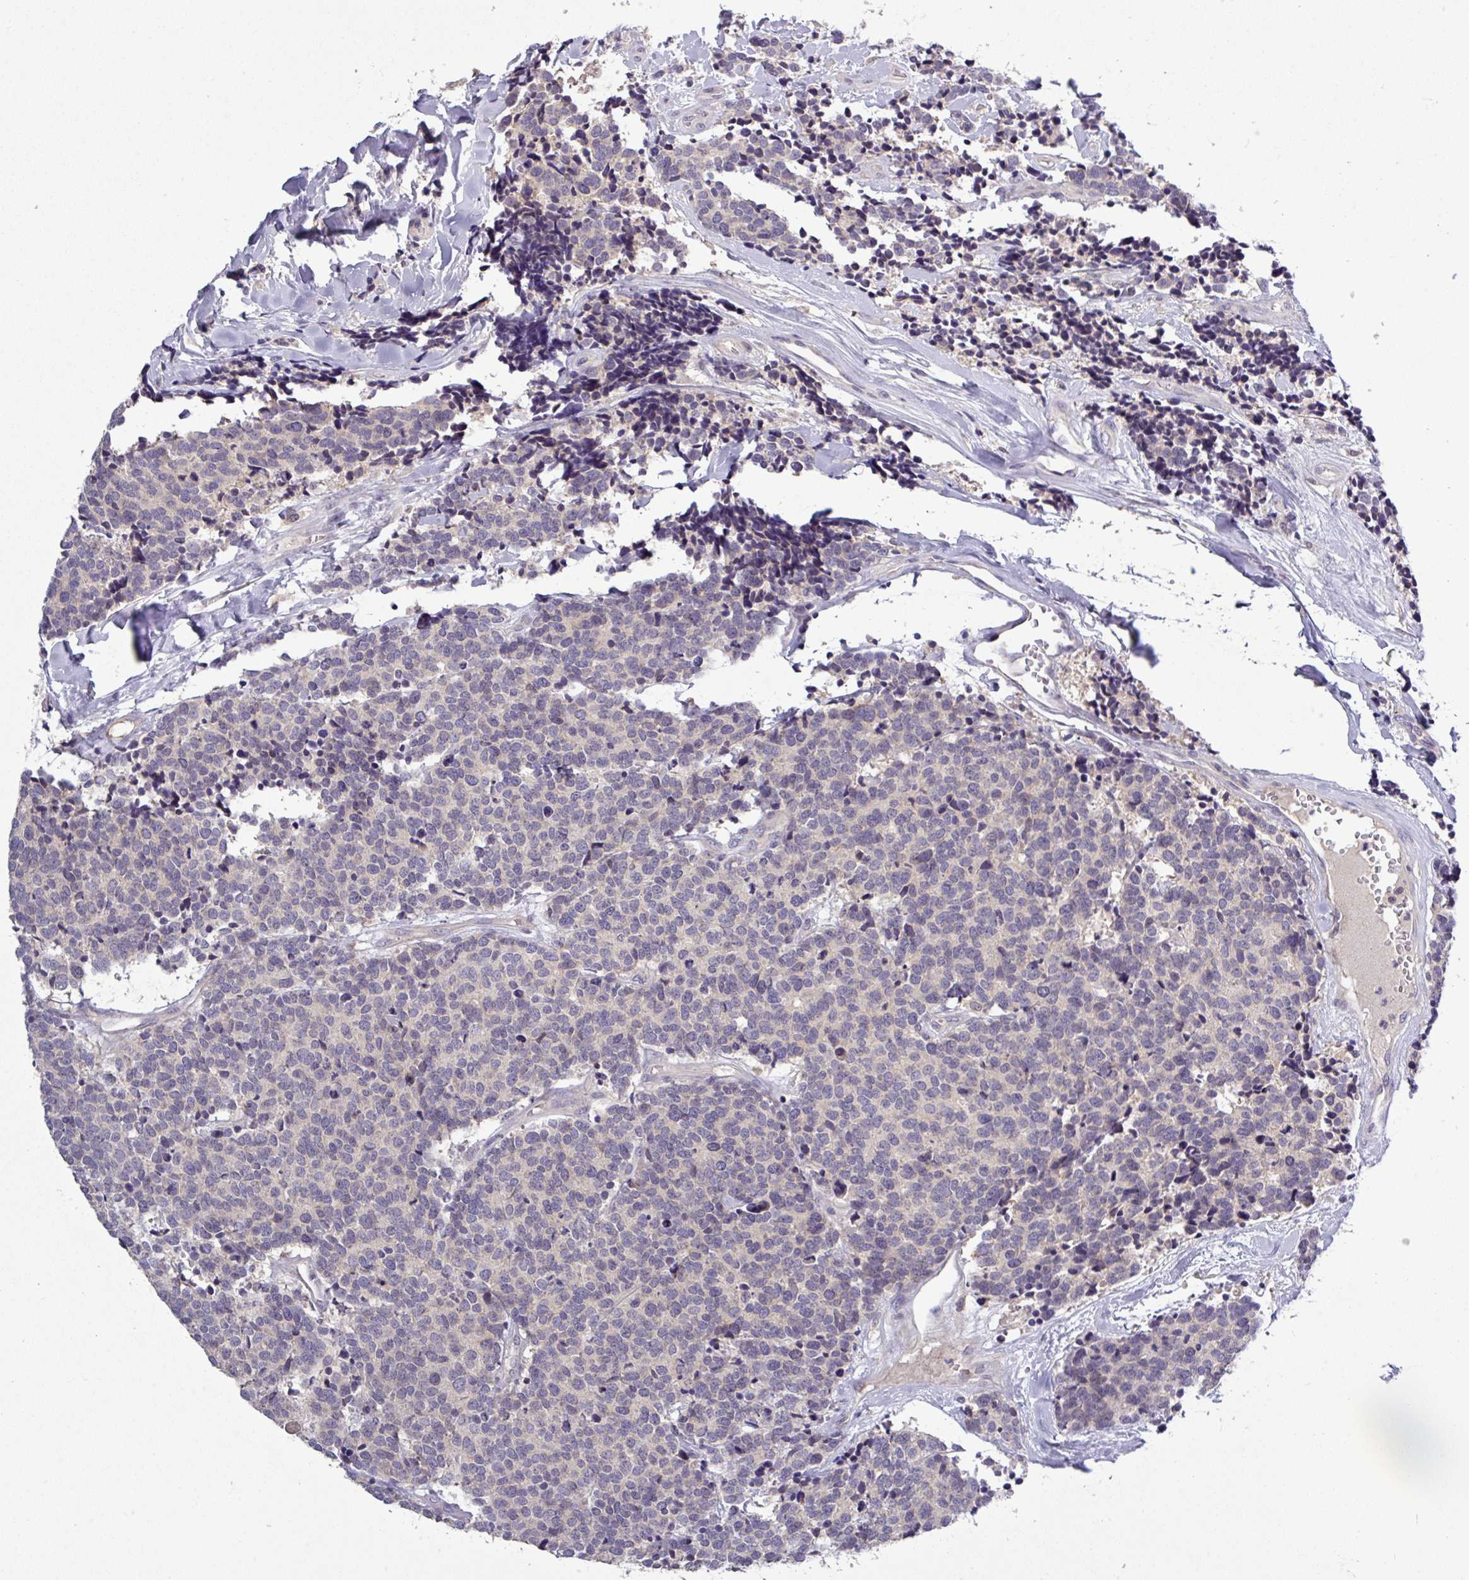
{"staining": {"intensity": "negative", "quantity": "none", "location": "none"}, "tissue": "carcinoid", "cell_type": "Tumor cells", "image_type": "cancer", "snomed": [{"axis": "morphology", "description": "Carcinoid, malignant, NOS"}, {"axis": "topography", "description": "Skin"}], "caption": "Photomicrograph shows no protein staining in tumor cells of carcinoid (malignant) tissue.", "gene": "TMEM62", "patient": {"sex": "female", "age": 79}}